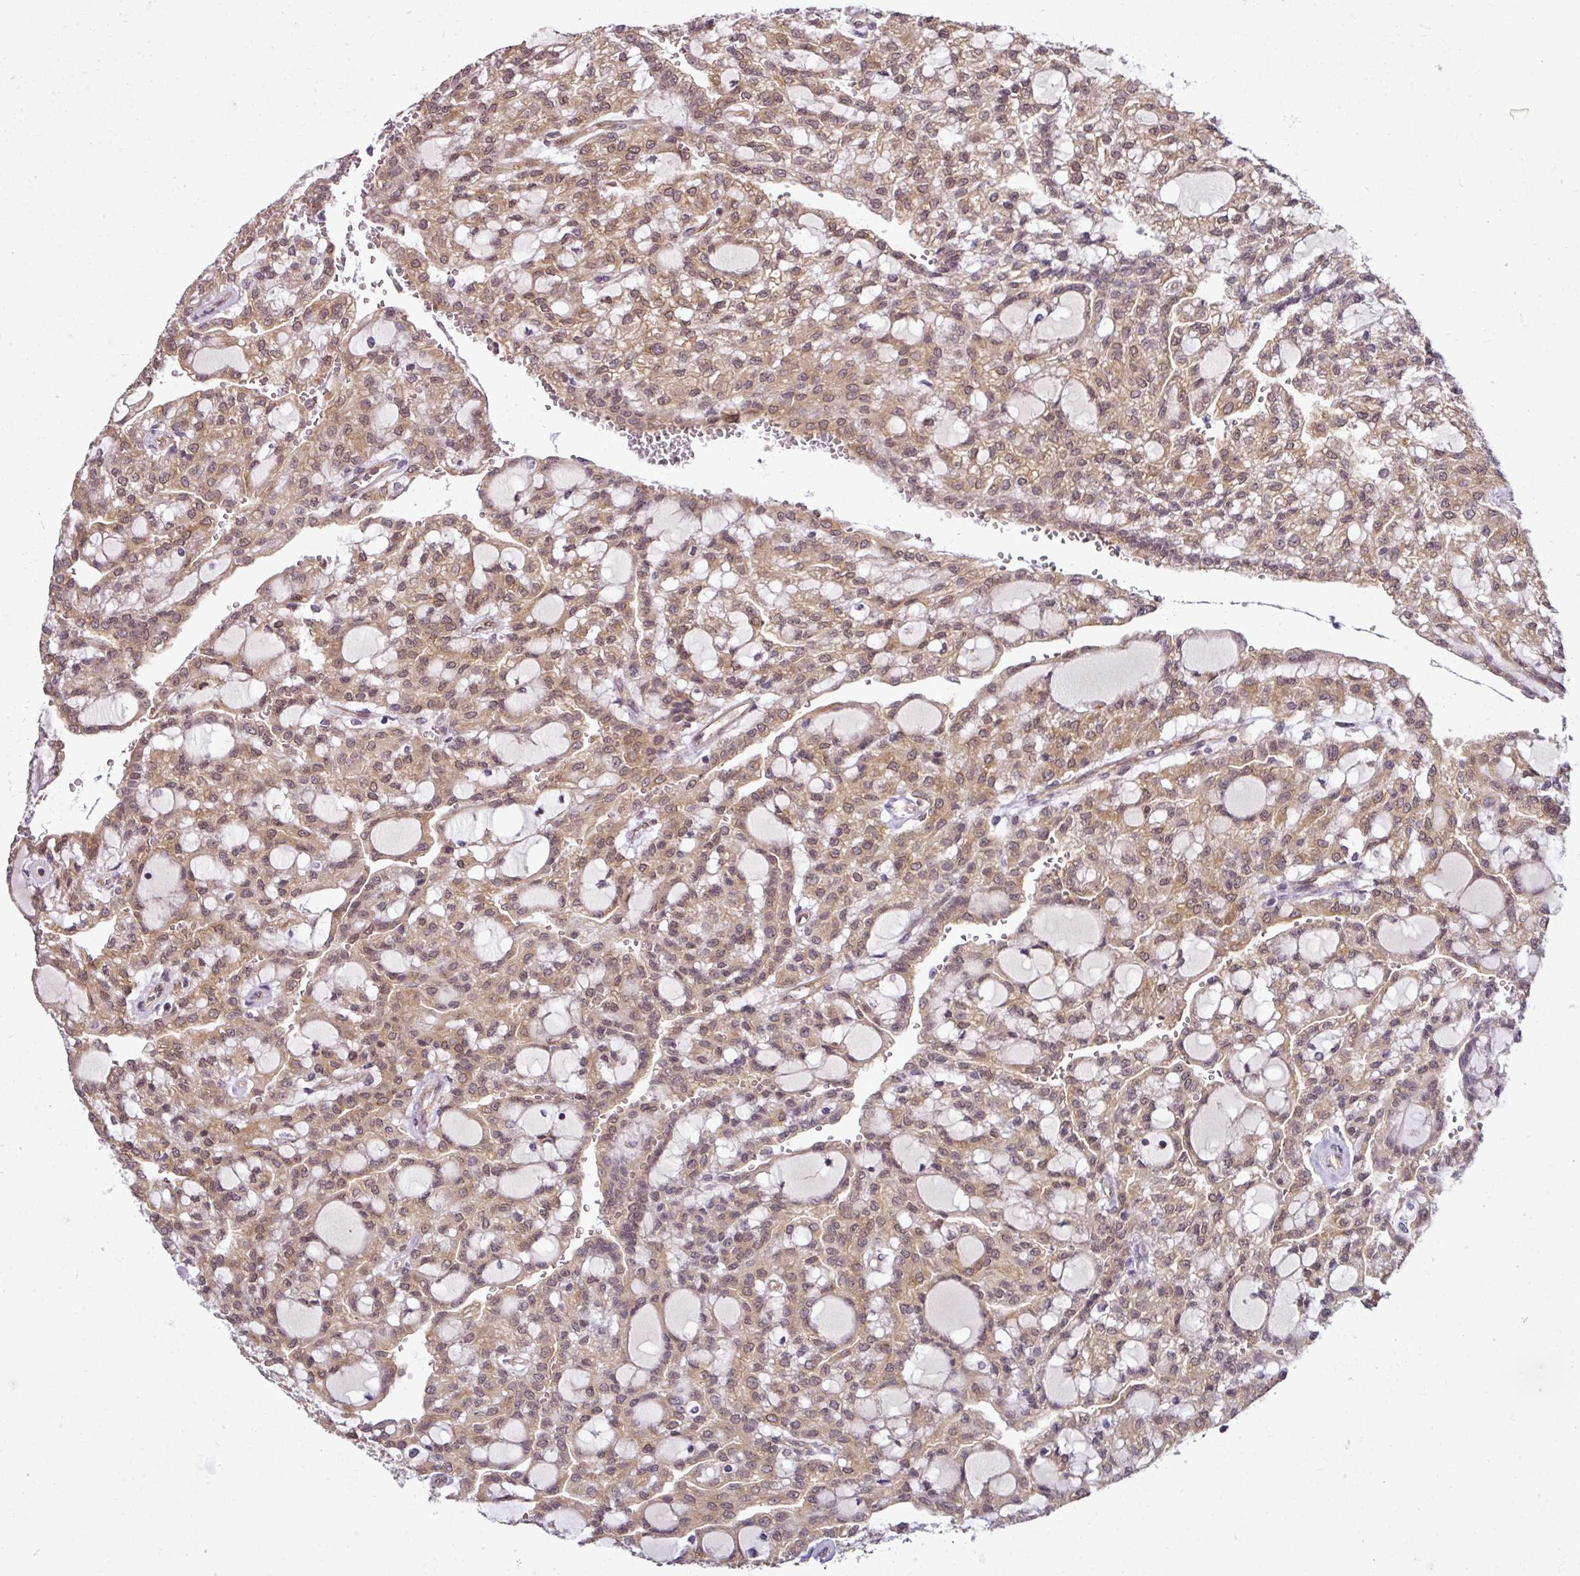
{"staining": {"intensity": "moderate", "quantity": ">75%", "location": "cytoplasmic/membranous,nuclear"}, "tissue": "renal cancer", "cell_type": "Tumor cells", "image_type": "cancer", "snomed": [{"axis": "morphology", "description": "Adenocarcinoma, NOS"}, {"axis": "topography", "description": "Kidney"}], "caption": "Protein staining exhibits moderate cytoplasmic/membranous and nuclear staining in approximately >75% of tumor cells in renal cancer (adenocarcinoma). (Brightfield microscopy of DAB IHC at high magnification).", "gene": "RBM4B", "patient": {"sex": "male", "age": 63}}